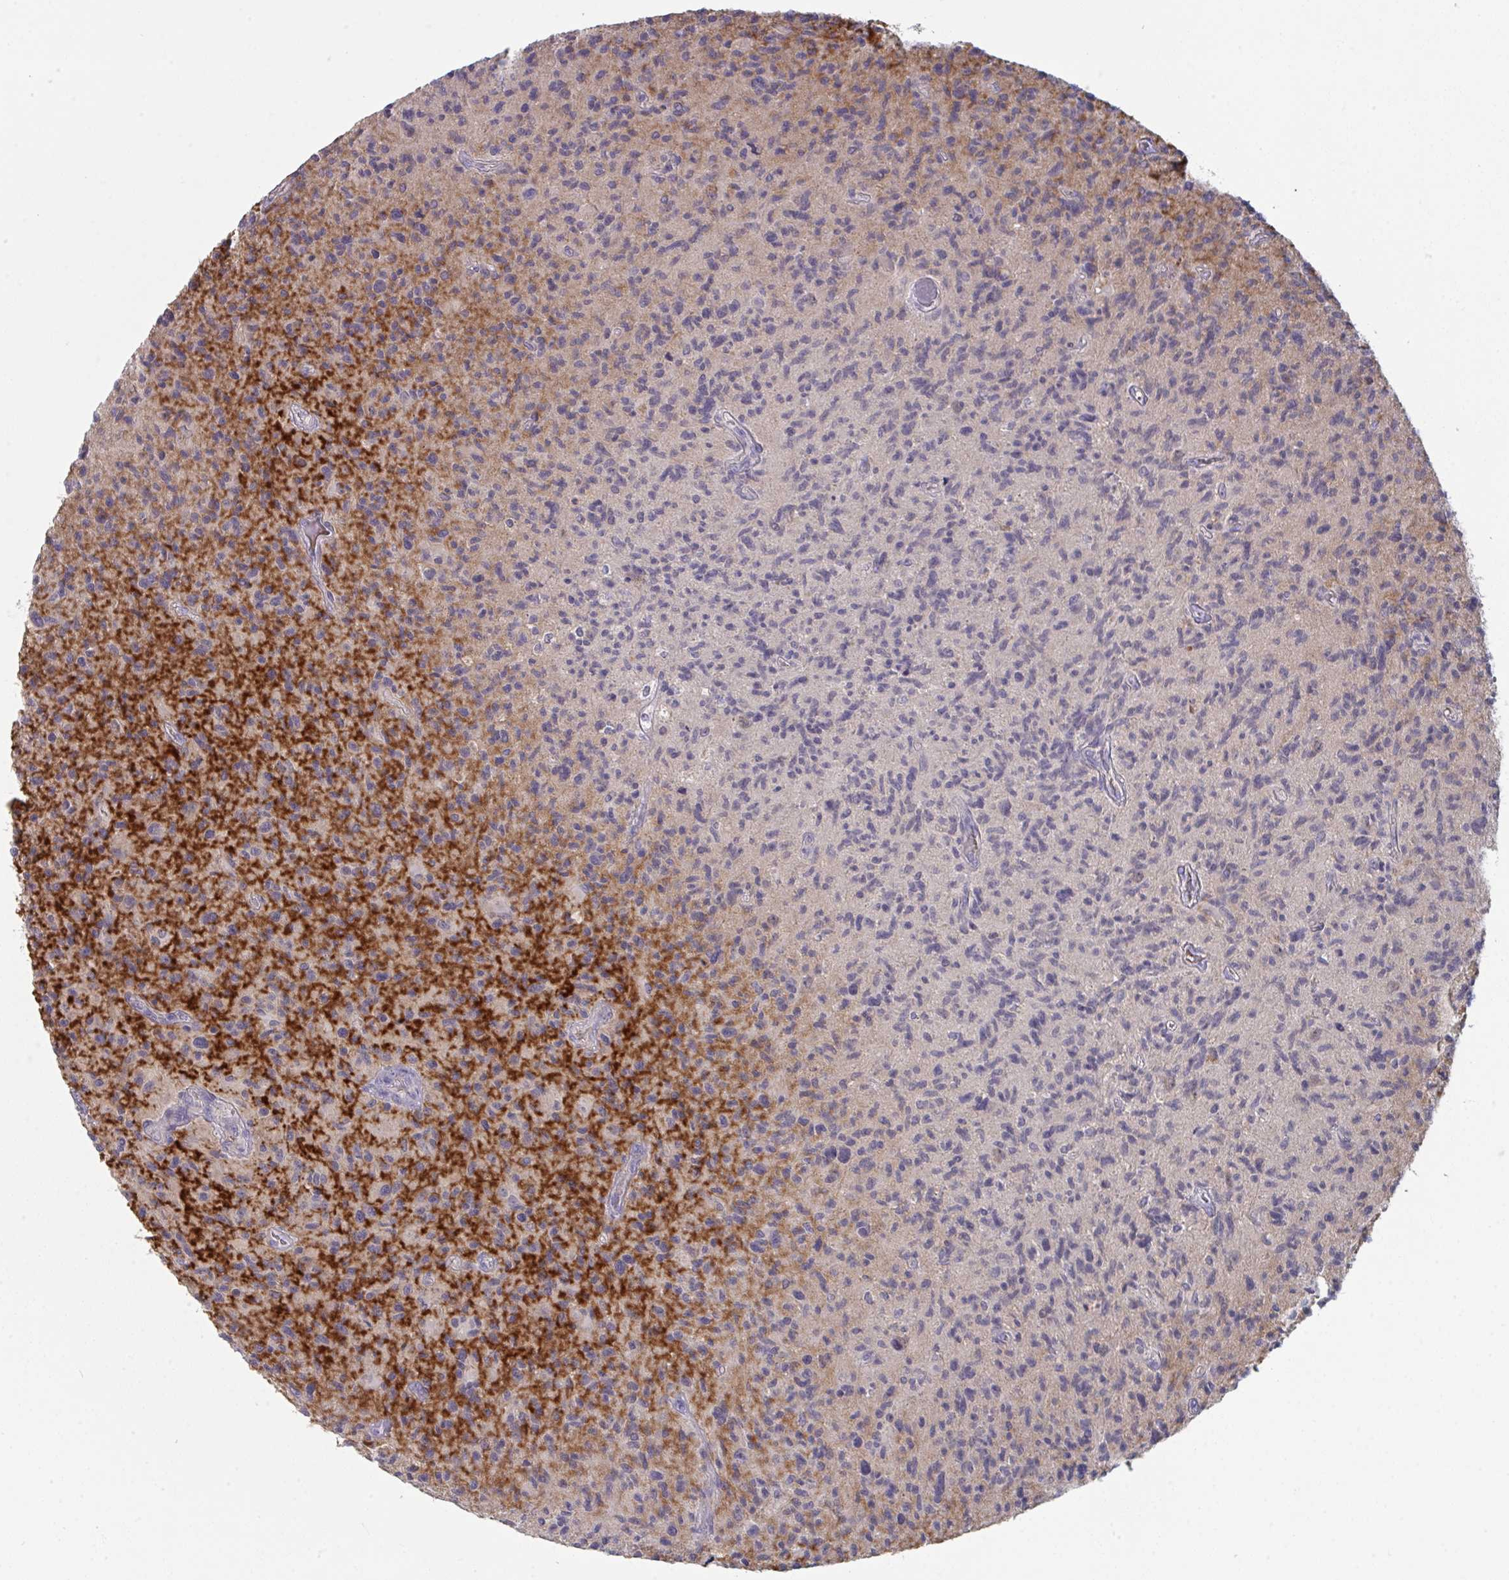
{"staining": {"intensity": "negative", "quantity": "none", "location": "none"}, "tissue": "glioma", "cell_type": "Tumor cells", "image_type": "cancer", "snomed": [{"axis": "morphology", "description": "Glioma, malignant, High grade"}, {"axis": "topography", "description": "Brain"}], "caption": "Protein analysis of malignant glioma (high-grade) exhibits no significant expression in tumor cells.", "gene": "HGFAC", "patient": {"sex": "female", "age": 70}}